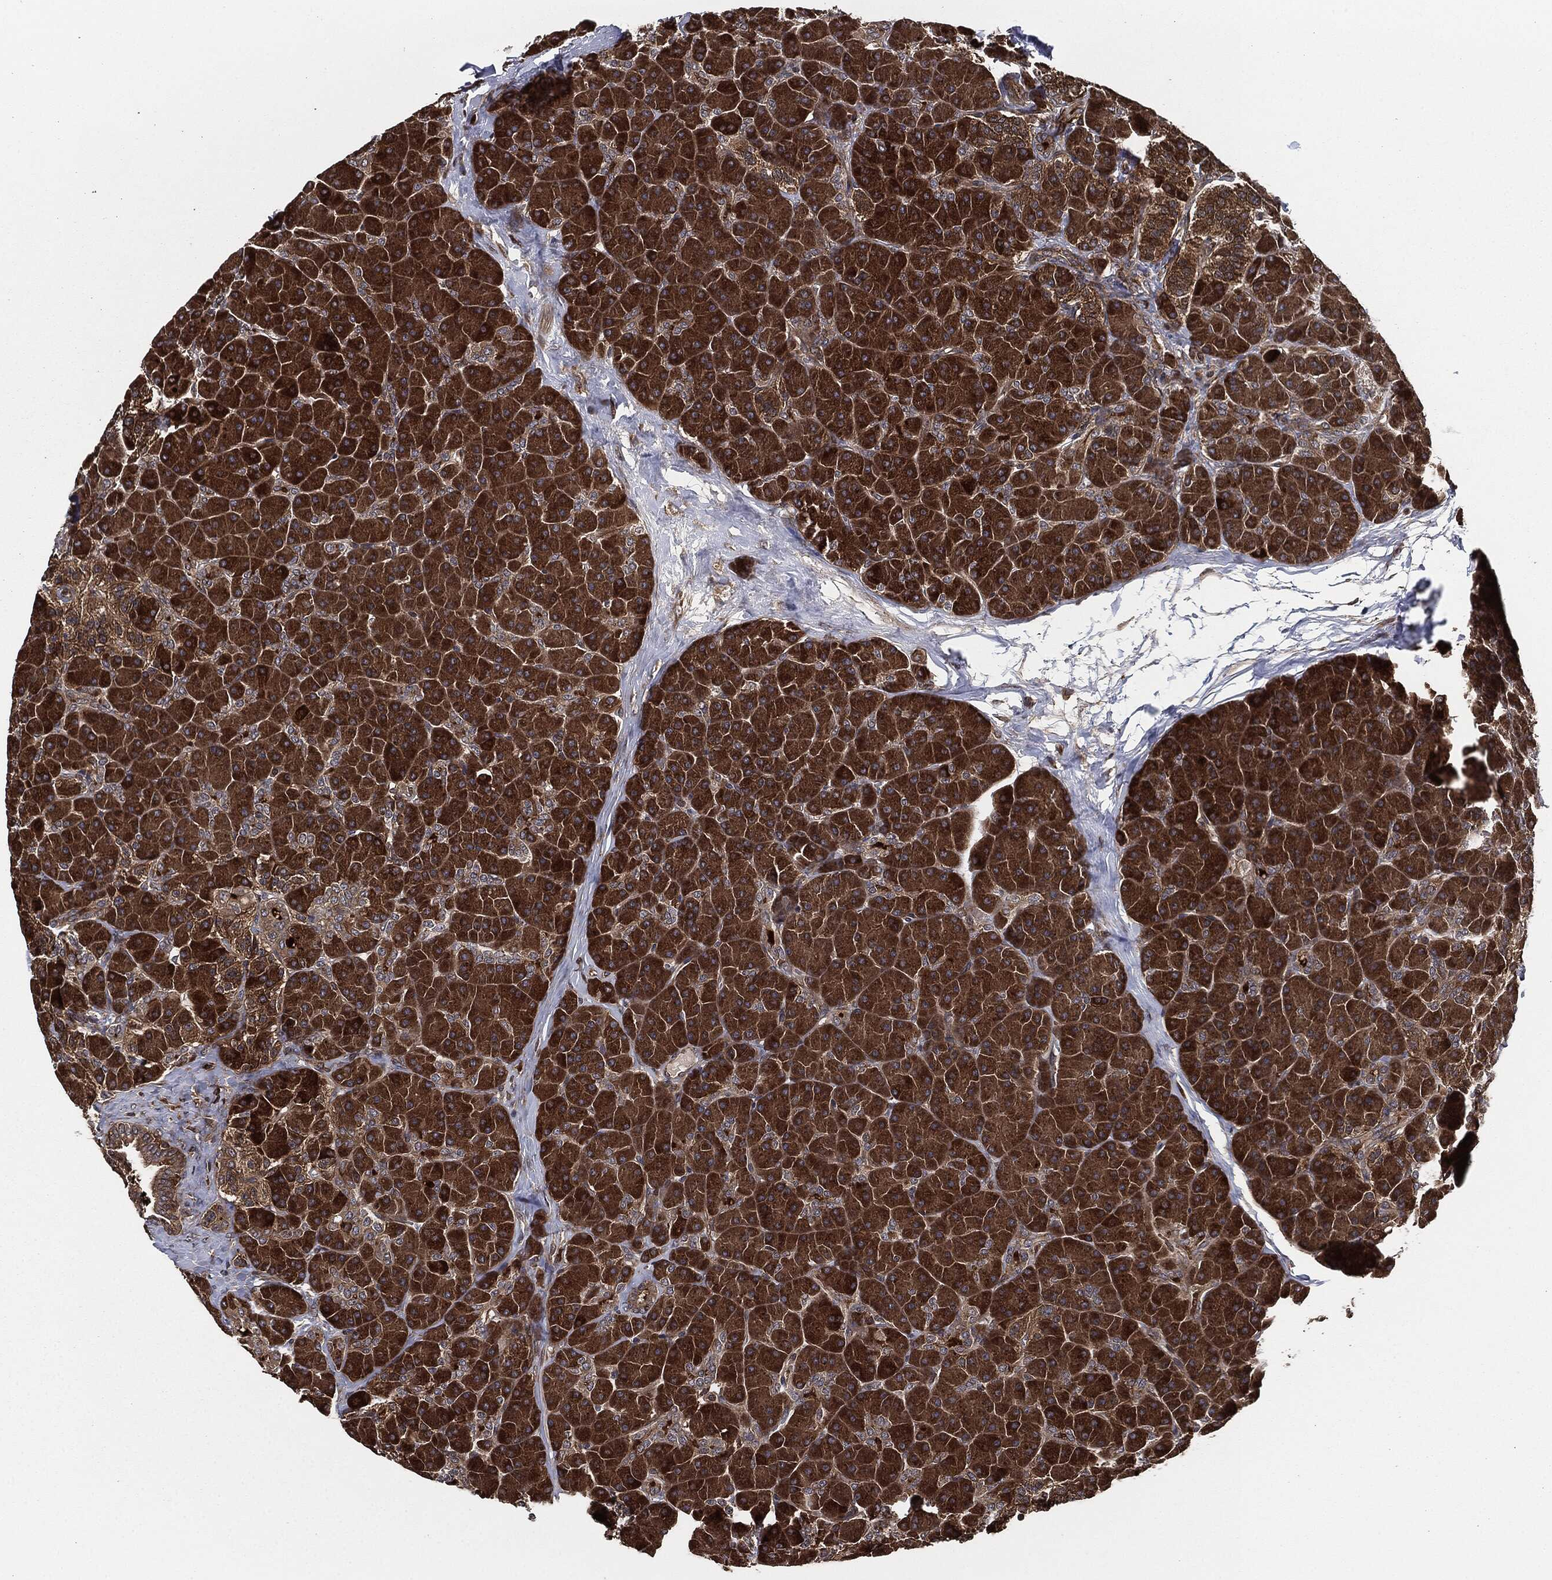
{"staining": {"intensity": "strong", "quantity": ">75%", "location": "cytoplasmic/membranous"}, "tissue": "pancreas", "cell_type": "Exocrine glandular cells", "image_type": "normal", "snomed": [{"axis": "morphology", "description": "Normal tissue, NOS"}, {"axis": "topography", "description": "Pancreas"}], "caption": "Protein analysis of benign pancreas demonstrates strong cytoplasmic/membranous expression in approximately >75% of exocrine glandular cells.", "gene": "RAP1GDS1", "patient": {"sex": "female", "age": 44}}